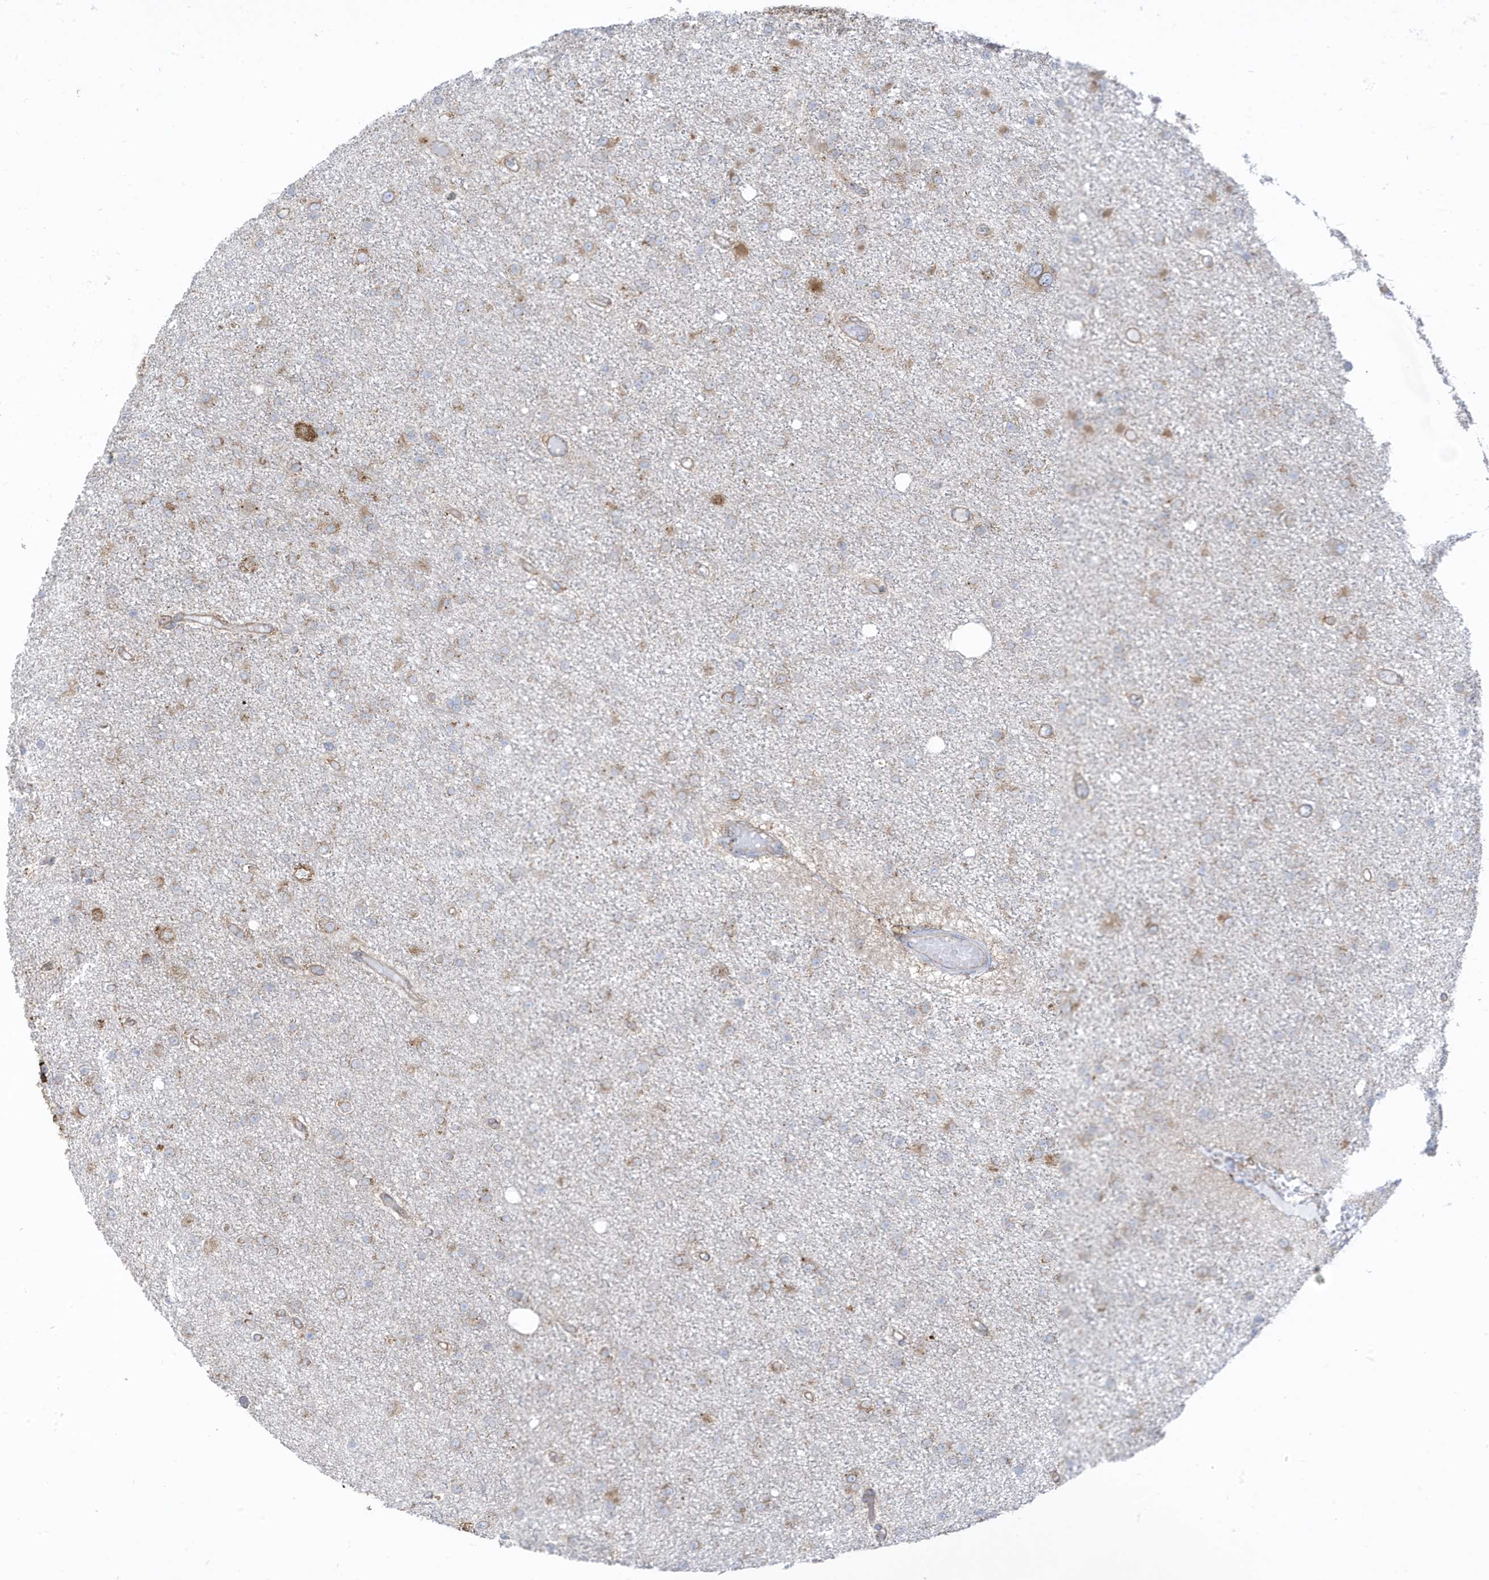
{"staining": {"intensity": "moderate", "quantity": "25%-75%", "location": "cytoplasmic/membranous"}, "tissue": "glioma", "cell_type": "Tumor cells", "image_type": "cancer", "snomed": [{"axis": "morphology", "description": "Glioma, malignant, Low grade"}, {"axis": "topography", "description": "Brain"}], "caption": "Malignant glioma (low-grade) stained with a protein marker reveals moderate staining in tumor cells.", "gene": "PDIA6", "patient": {"sex": "female", "age": 22}}